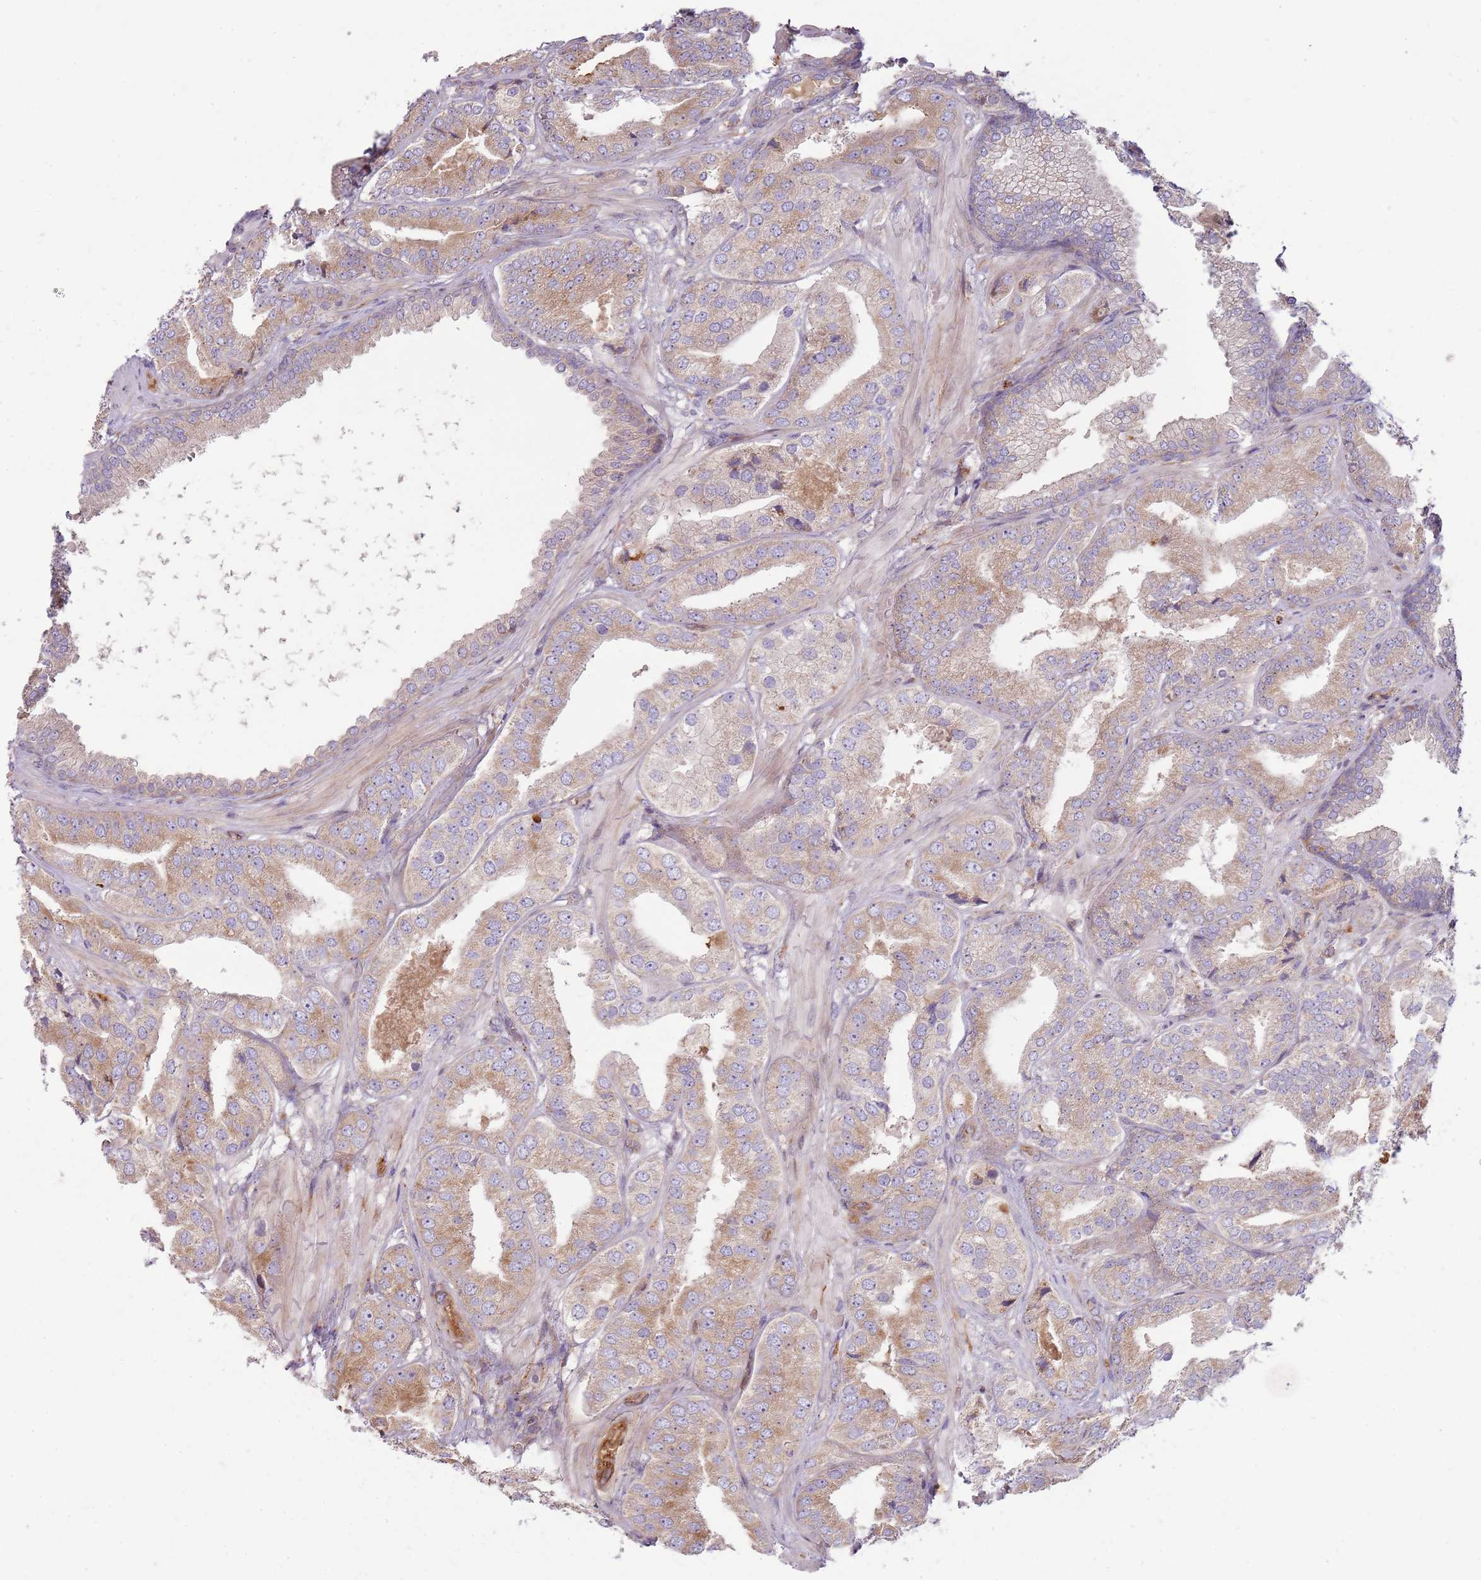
{"staining": {"intensity": "weak", "quantity": ">75%", "location": "cytoplasmic/membranous"}, "tissue": "prostate cancer", "cell_type": "Tumor cells", "image_type": "cancer", "snomed": [{"axis": "morphology", "description": "Adenocarcinoma, High grade"}, {"axis": "topography", "description": "Prostate"}], "caption": "Protein positivity by immunohistochemistry (IHC) exhibits weak cytoplasmic/membranous expression in approximately >75% of tumor cells in prostate cancer (high-grade adenocarcinoma).", "gene": "EMC1", "patient": {"sex": "male", "age": 63}}